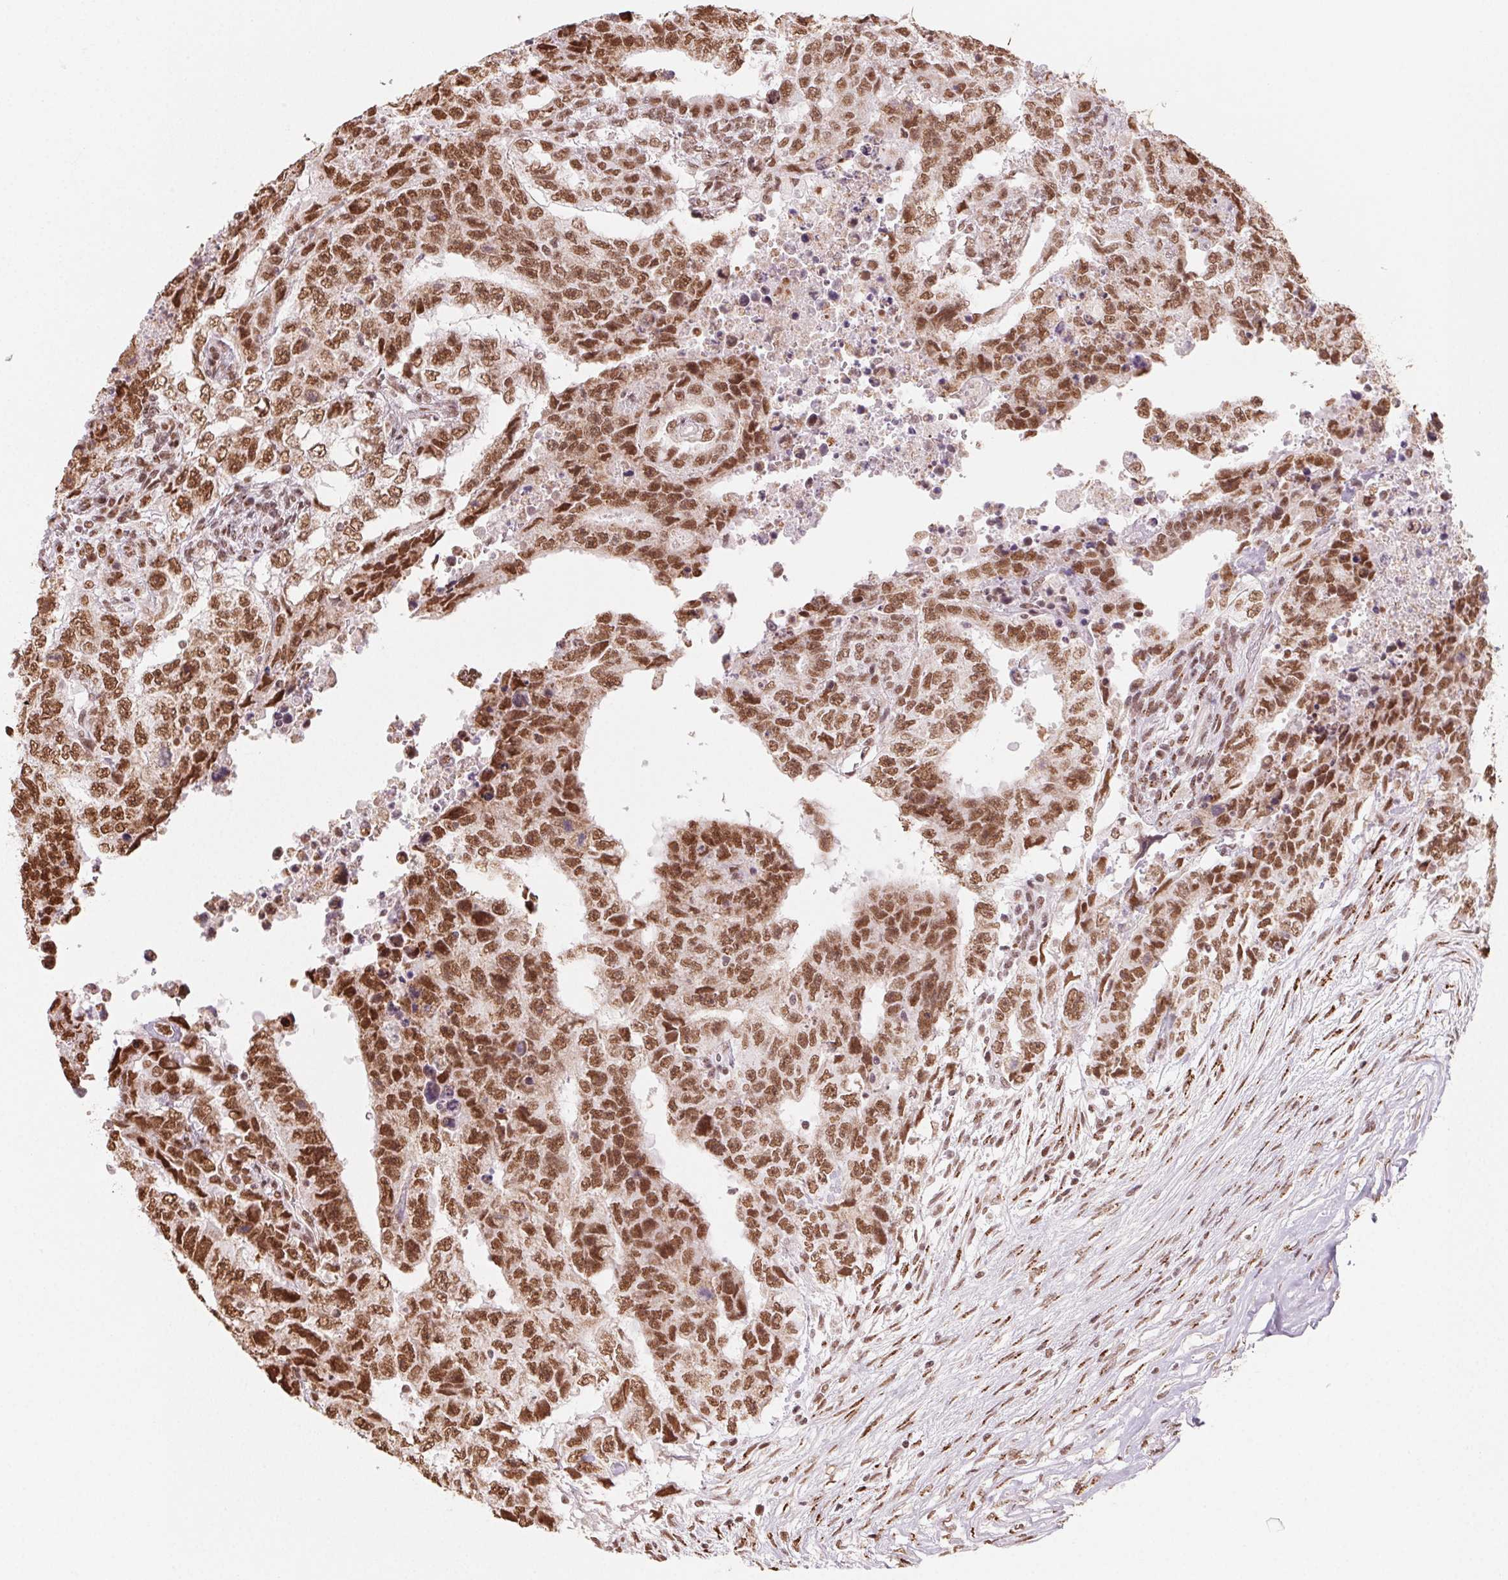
{"staining": {"intensity": "moderate", "quantity": ">75%", "location": "cytoplasmic/membranous,nuclear"}, "tissue": "testis cancer", "cell_type": "Tumor cells", "image_type": "cancer", "snomed": [{"axis": "morphology", "description": "Carcinoma, Embryonal, NOS"}, {"axis": "topography", "description": "Testis"}], "caption": "Protein staining reveals moderate cytoplasmic/membranous and nuclear positivity in approximately >75% of tumor cells in testis embryonal carcinoma.", "gene": "TOPORS", "patient": {"sex": "male", "age": 24}}